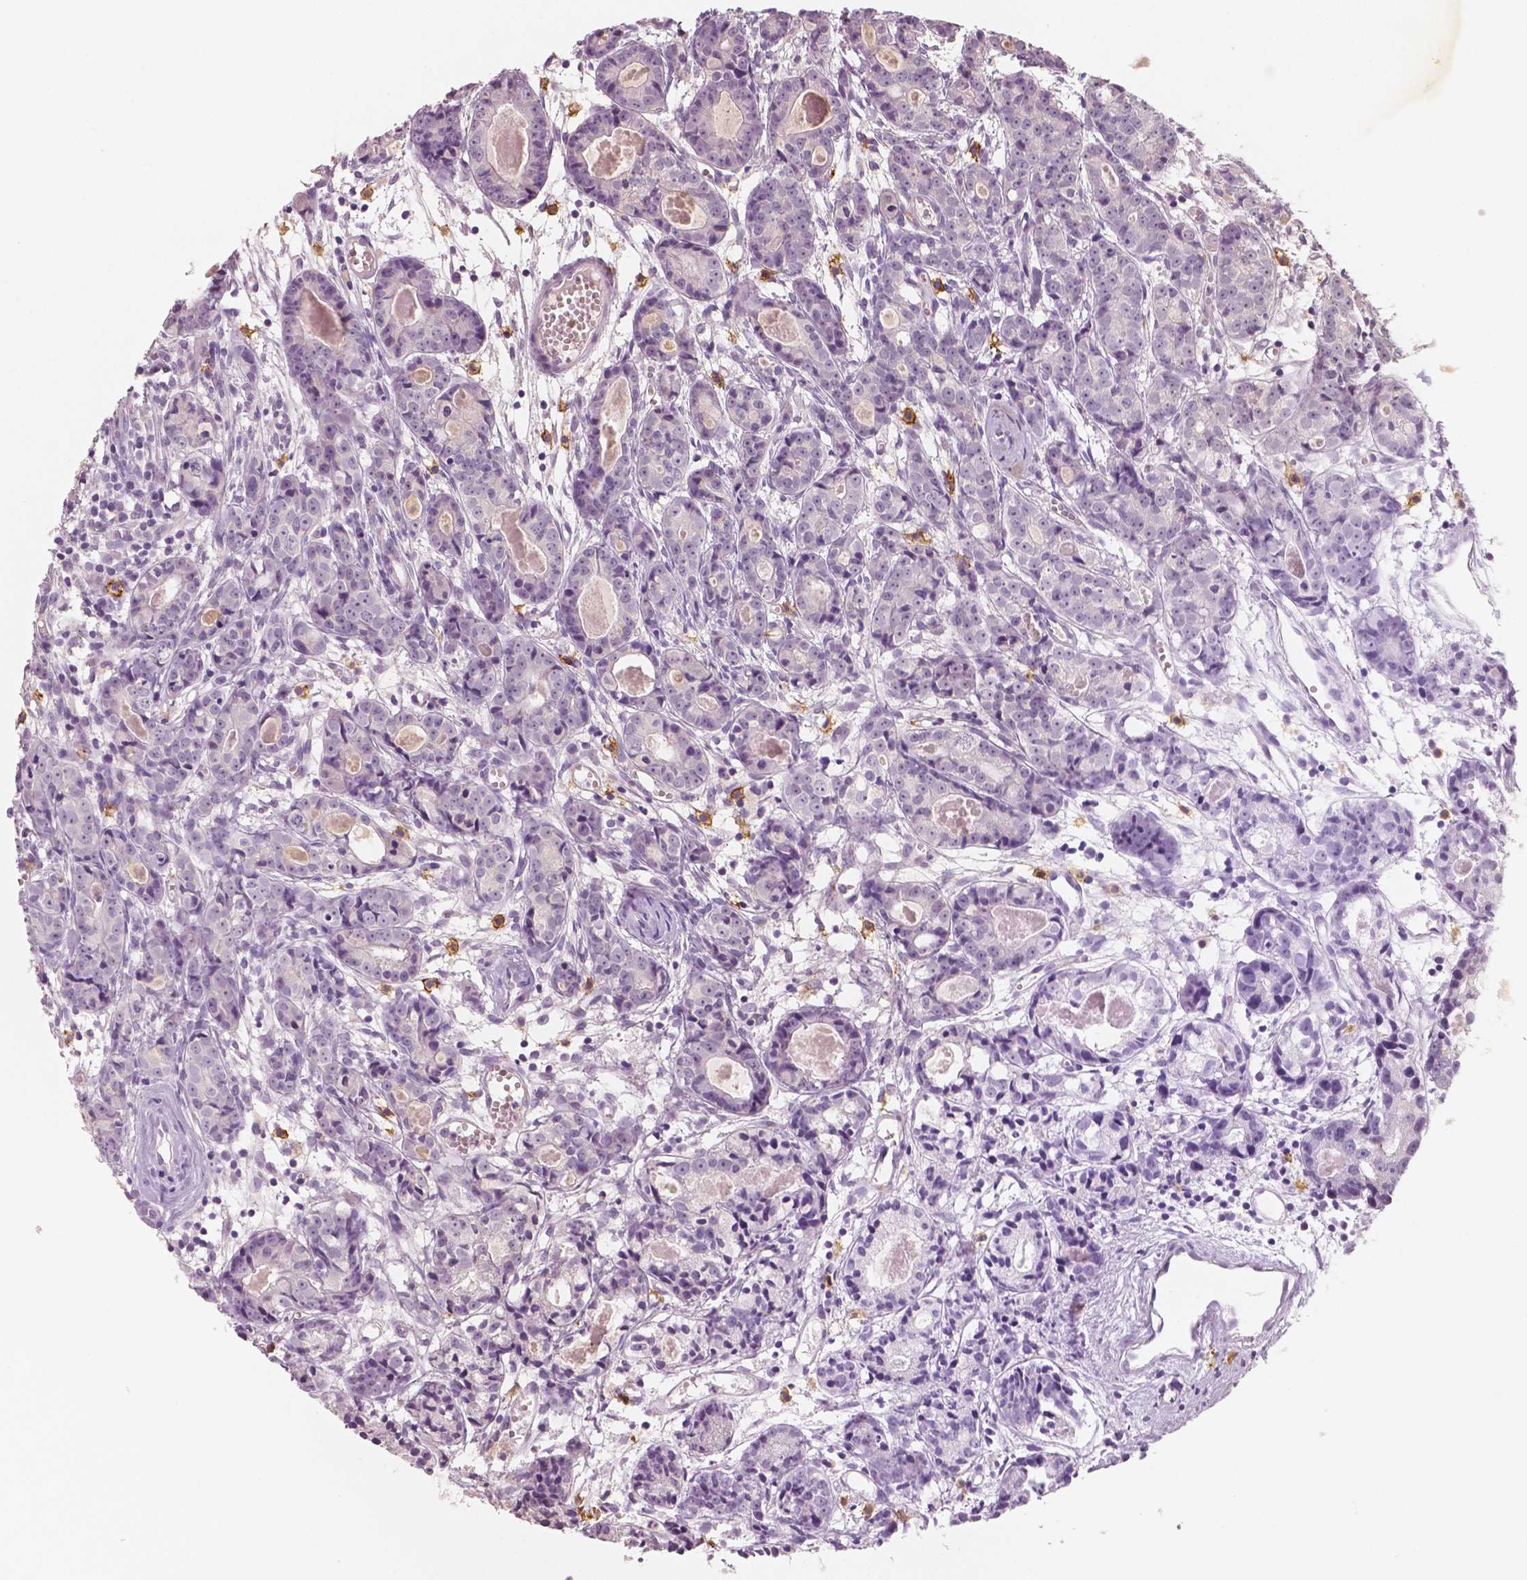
{"staining": {"intensity": "negative", "quantity": "none", "location": "none"}, "tissue": "prostate cancer", "cell_type": "Tumor cells", "image_type": "cancer", "snomed": [{"axis": "morphology", "description": "Adenocarcinoma, Medium grade"}, {"axis": "topography", "description": "Prostate"}], "caption": "This image is of prostate adenocarcinoma (medium-grade) stained with IHC to label a protein in brown with the nuclei are counter-stained blue. There is no staining in tumor cells.", "gene": "KIT", "patient": {"sex": "male", "age": 74}}